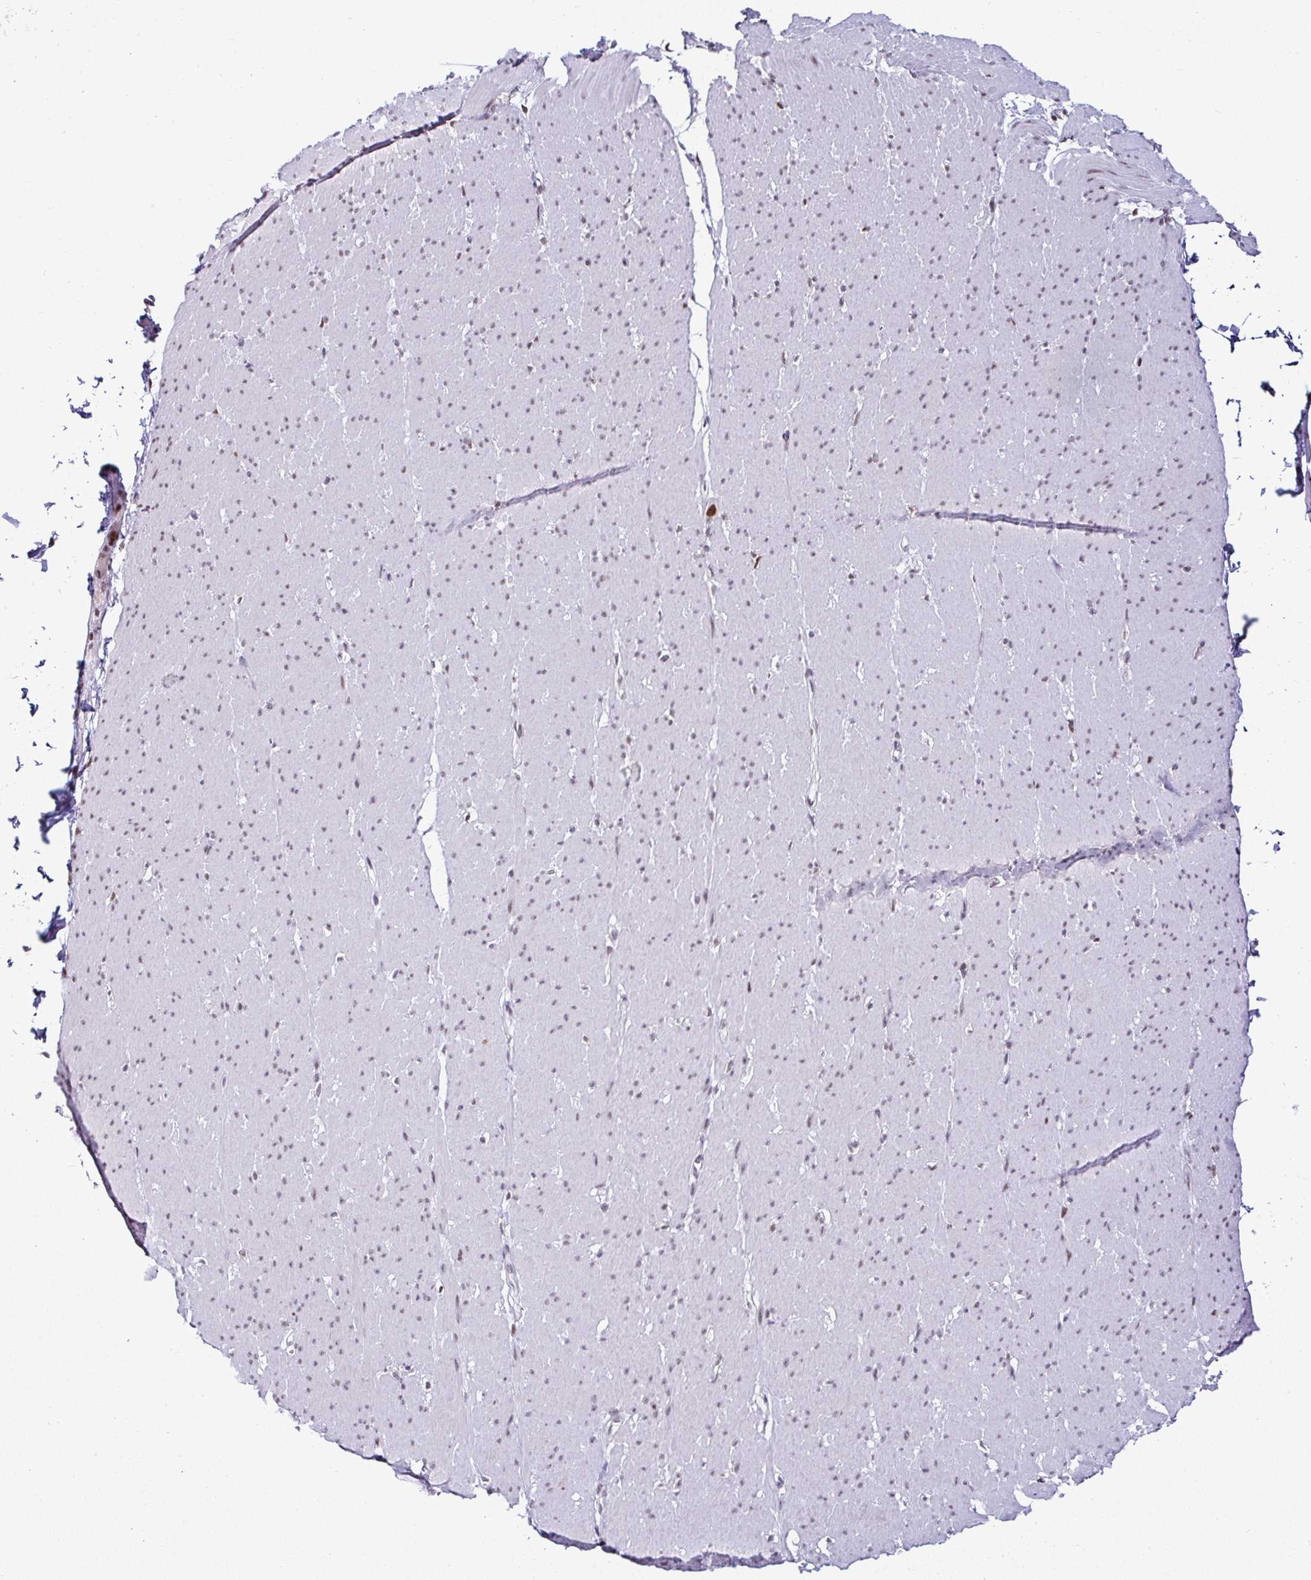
{"staining": {"intensity": "moderate", "quantity": "25%-75%", "location": "nuclear"}, "tissue": "smooth muscle", "cell_type": "Smooth muscle cells", "image_type": "normal", "snomed": [{"axis": "morphology", "description": "Normal tissue, NOS"}, {"axis": "topography", "description": "Smooth muscle"}, {"axis": "topography", "description": "Rectum"}], "caption": "This is a histology image of immunohistochemistry staining of unremarkable smooth muscle, which shows moderate positivity in the nuclear of smooth muscle cells.", "gene": "DR1", "patient": {"sex": "male", "age": 53}}